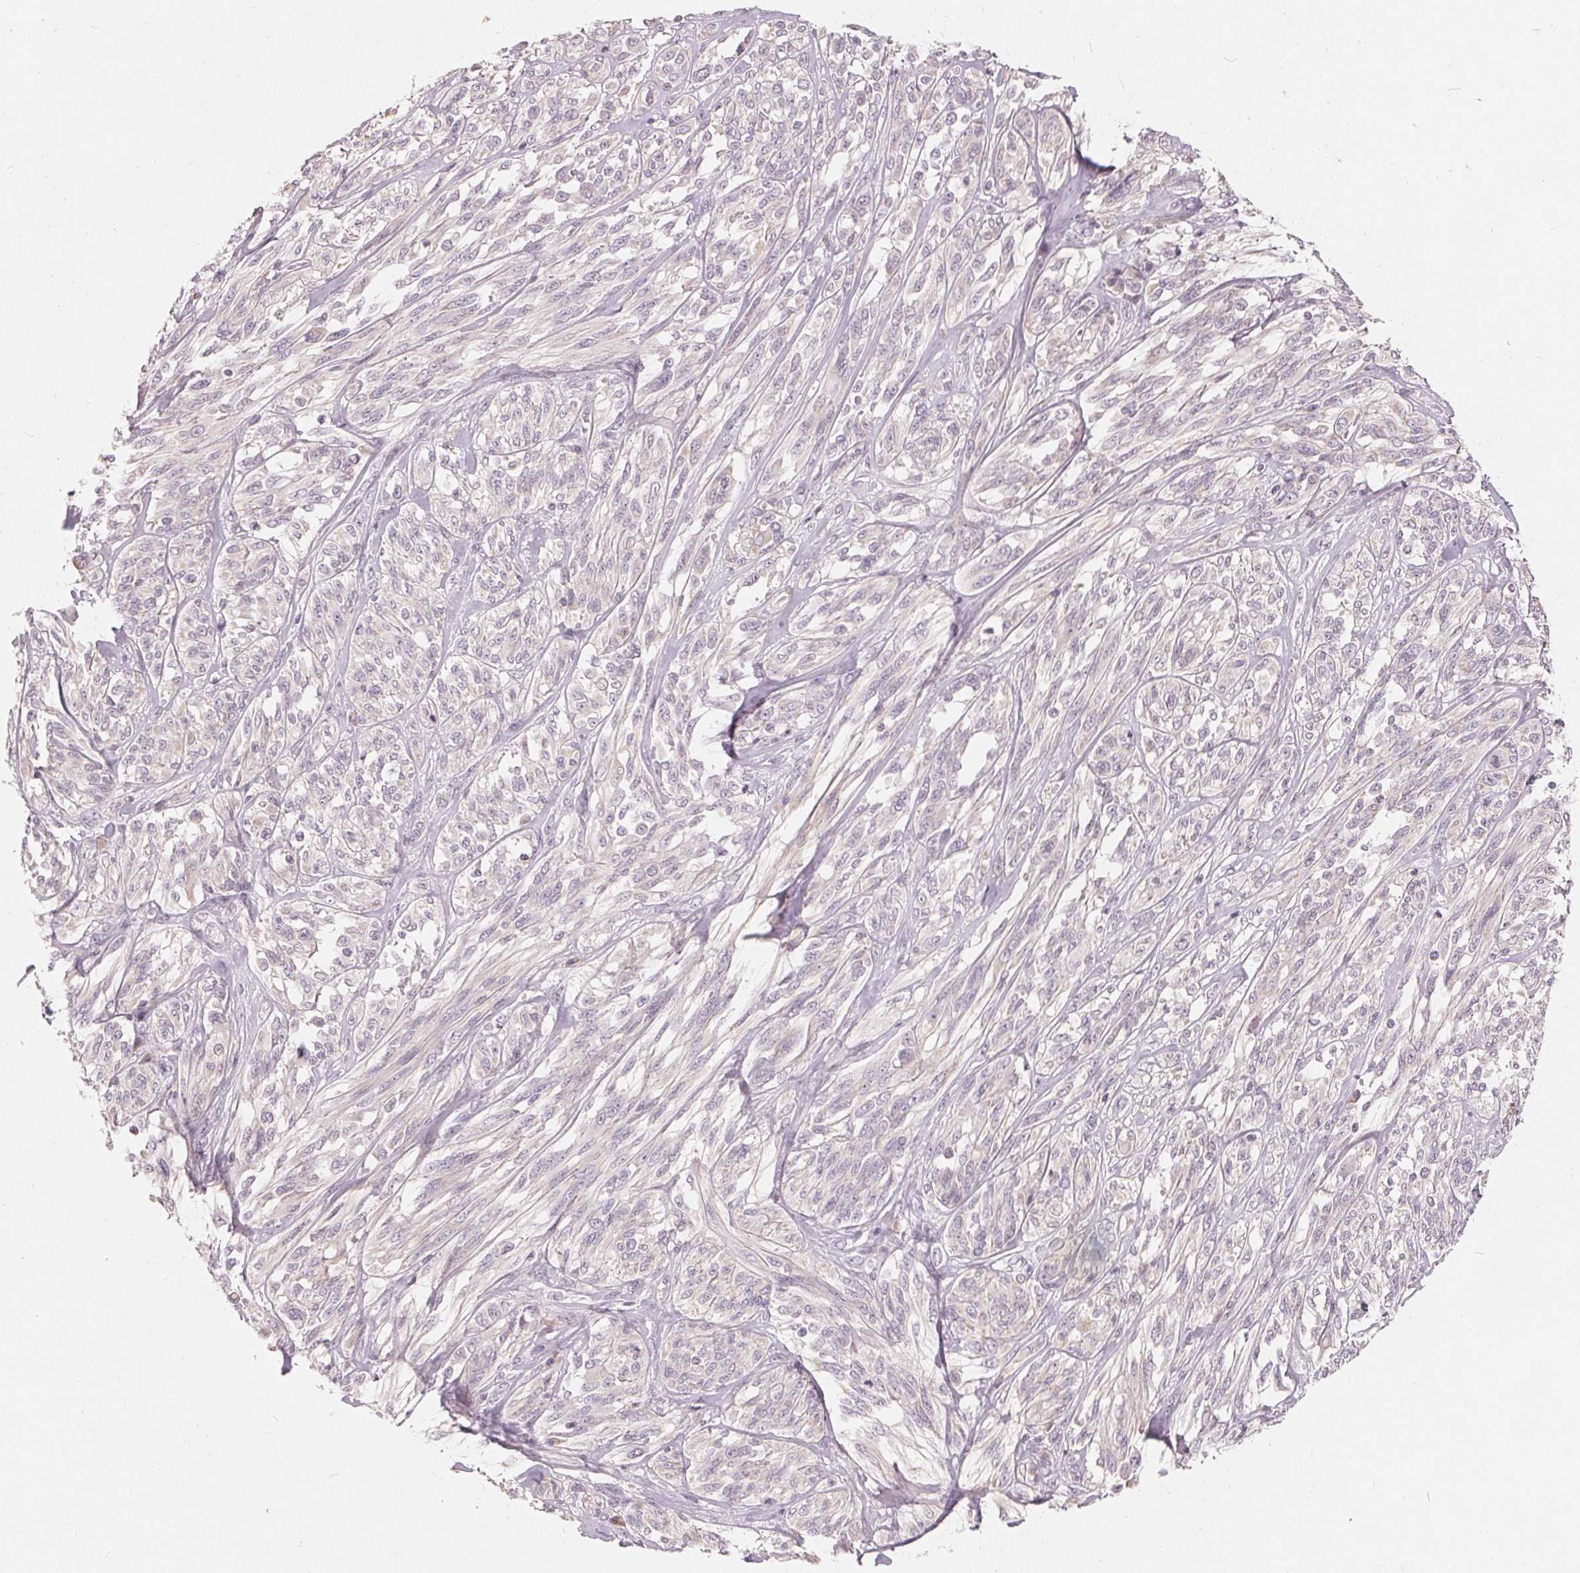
{"staining": {"intensity": "negative", "quantity": "none", "location": "none"}, "tissue": "melanoma", "cell_type": "Tumor cells", "image_type": "cancer", "snomed": [{"axis": "morphology", "description": "Malignant melanoma, NOS"}, {"axis": "topography", "description": "Skin"}], "caption": "This is an immunohistochemistry (IHC) micrograph of human malignant melanoma. There is no staining in tumor cells.", "gene": "TRIM60", "patient": {"sex": "female", "age": 91}}